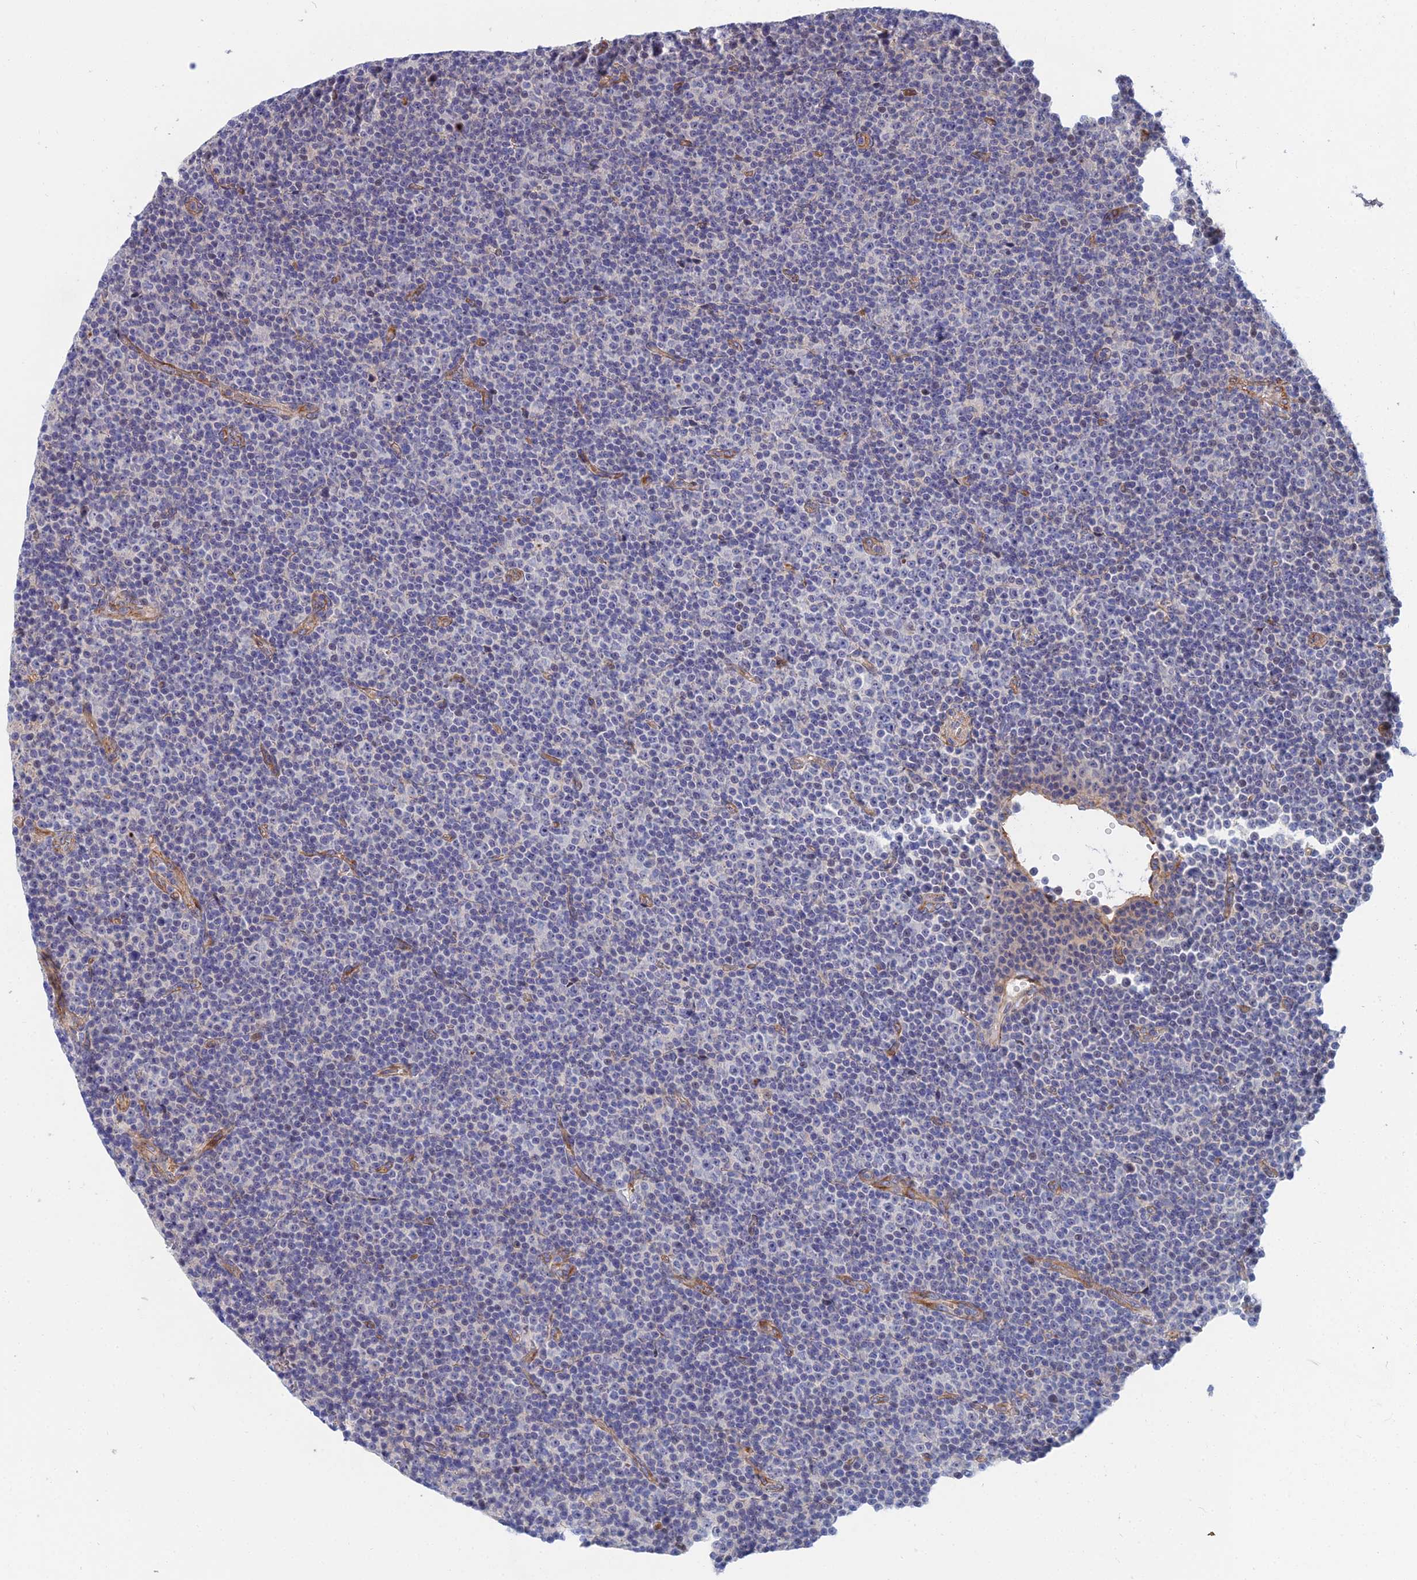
{"staining": {"intensity": "negative", "quantity": "none", "location": "none"}, "tissue": "lymphoma", "cell_type": "Tumor cells", "image_type": "cancer", "snomed": [{"axis": "morphology", "description": "Malignant lymphoma, non-Hodgkin's type, Low grade"}, {"axis": "topography", "description": "Lymph node"}], "caption": "Protein analysis of low-grade malignant lymphoma, non-Hodgkin's type reveals no significant positivity in tumor cells.", "gene": "TRIM43B", "patient": {"sex": "female", "age": 67}}